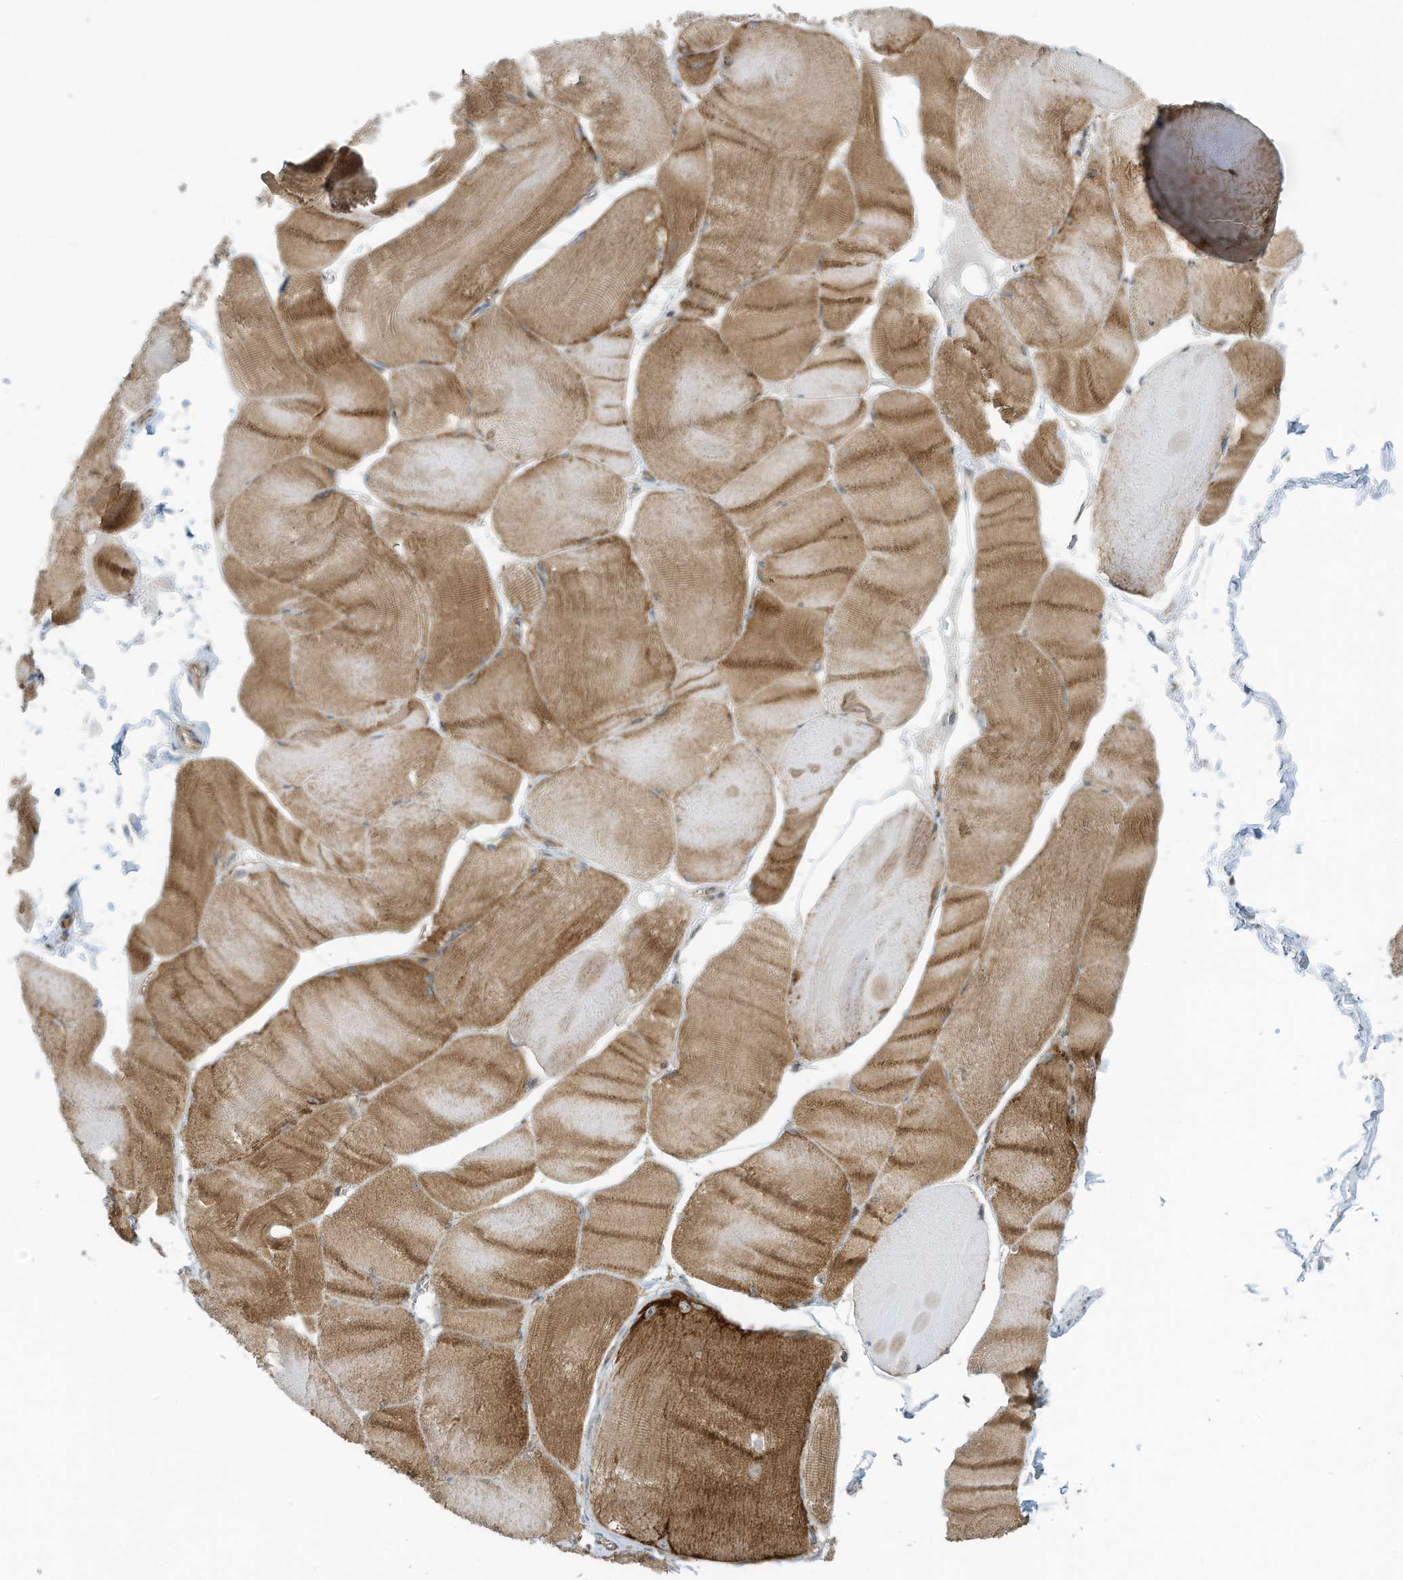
{"staining": {"intensity": "moderate", "quantity": "25%-75%", "location": "cytoplasmic/membranous"}, "tissue": "skeletal muscle", "cell_type": "Myocytes", "image_type": "normal", "snomed": [{"axis": "morphology", "description": "Normal tissue, NOS"}, {"axis": "morphology", "description": "Basal cell carcinoma"}, {"axis": "topography", "description": "Skeletal muscle"}], "caption": "There is medium levels of moderate cytoplasmic/membranous staining in myocytes of benign skeletal muscle, as demonstrated by immunohistochemical staining (brown color).", "gene": "METTL6", "patient": {"sex": "female", "age": 64}}